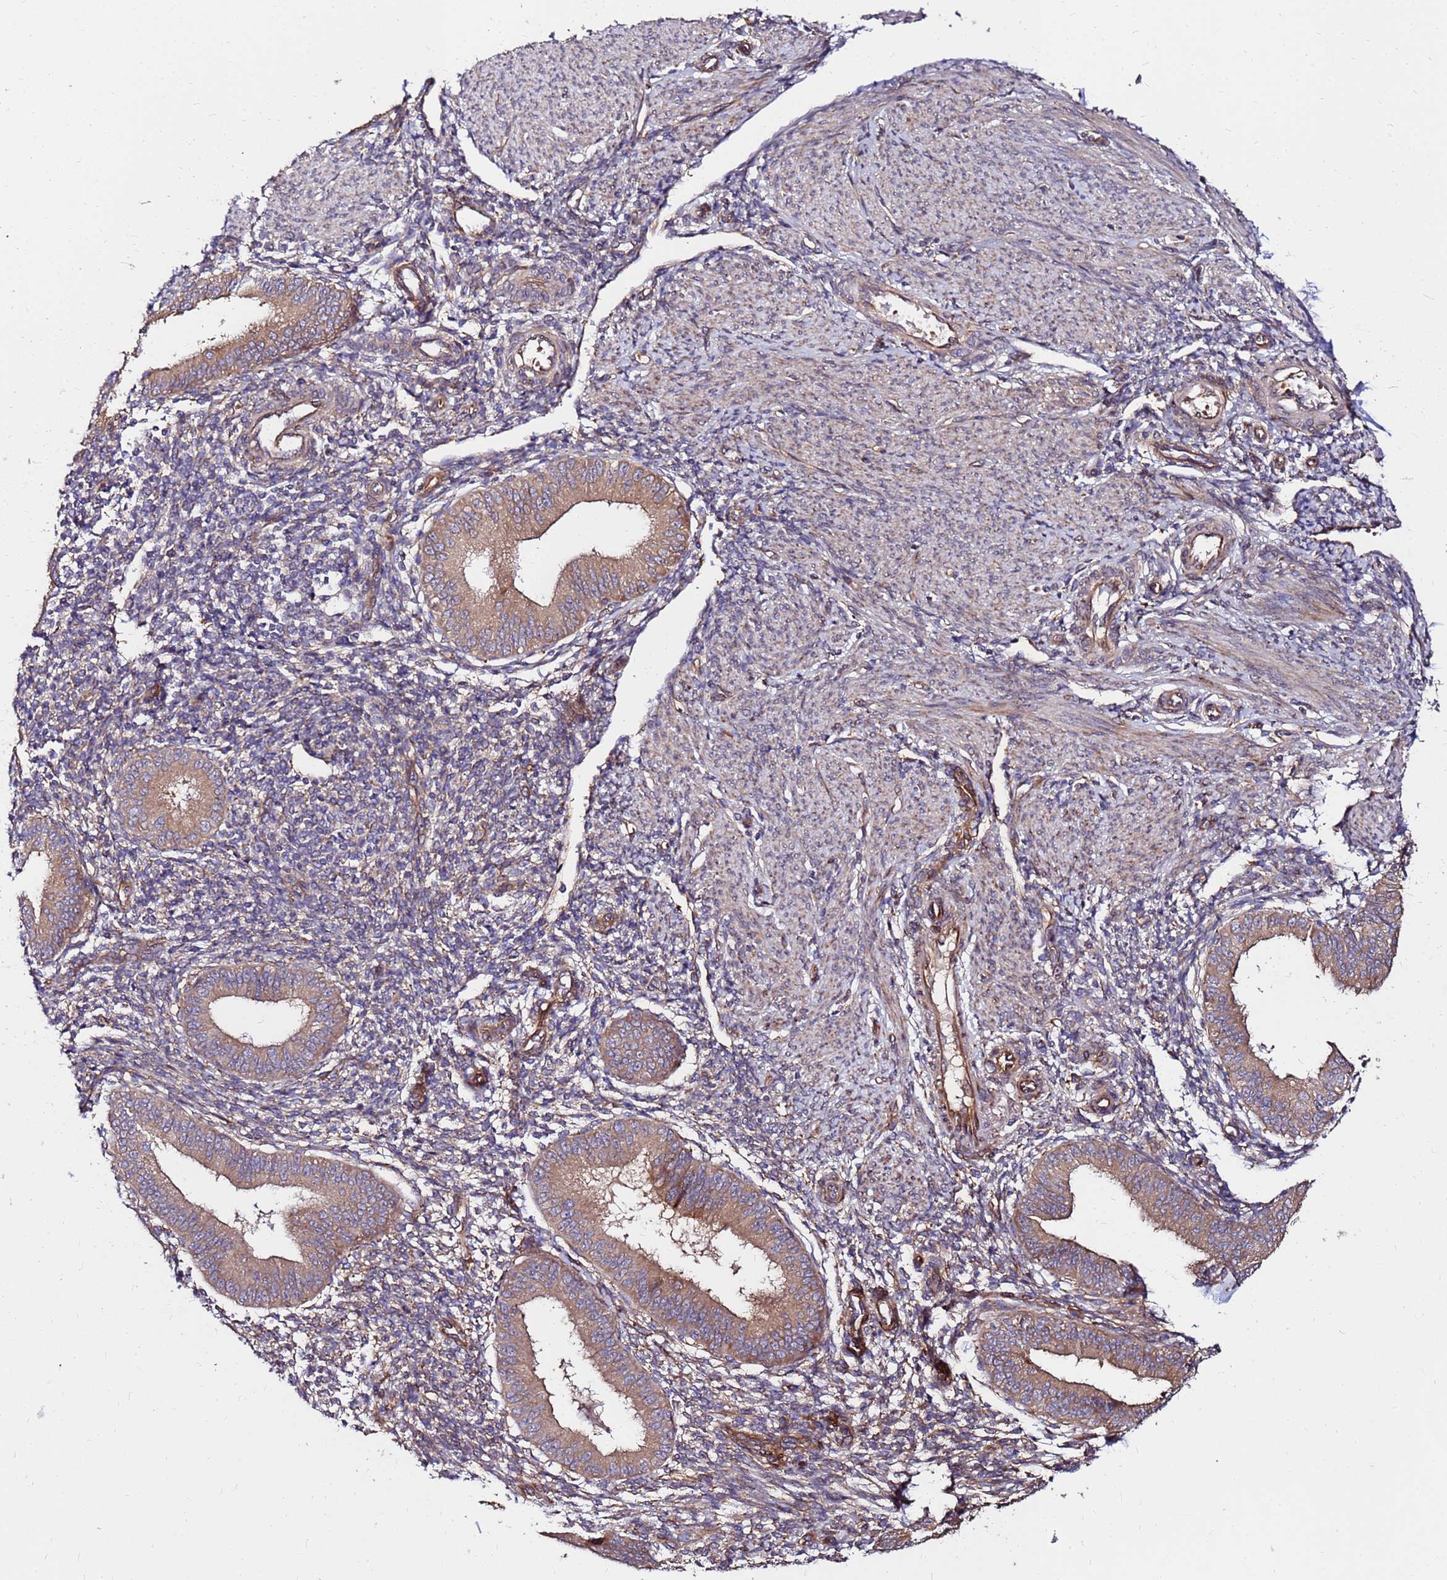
{"staining": {"intensity": "moderate", "quantity": "<25%", "location": "cytoplasmic/membranous"}, "tissue": "endometrium", "cell_type": "Cells in endometrial stroma", "image_type": "normal", "snomed": [{"axis": "morphology", "description": "Normal tissue, NOS"}, {"axis": "topography", "description": "Uterus"}, {"axis": "topography", "description": "Endometrium"}], "caption": "Protein expression analysis of normal endometrium reveals moderate cytoplasmic/membranous staining in approximately <25% of cells in endometrial stroma.", "gene": "WWC2", "patient": {"sex": "female", "age": 48}}